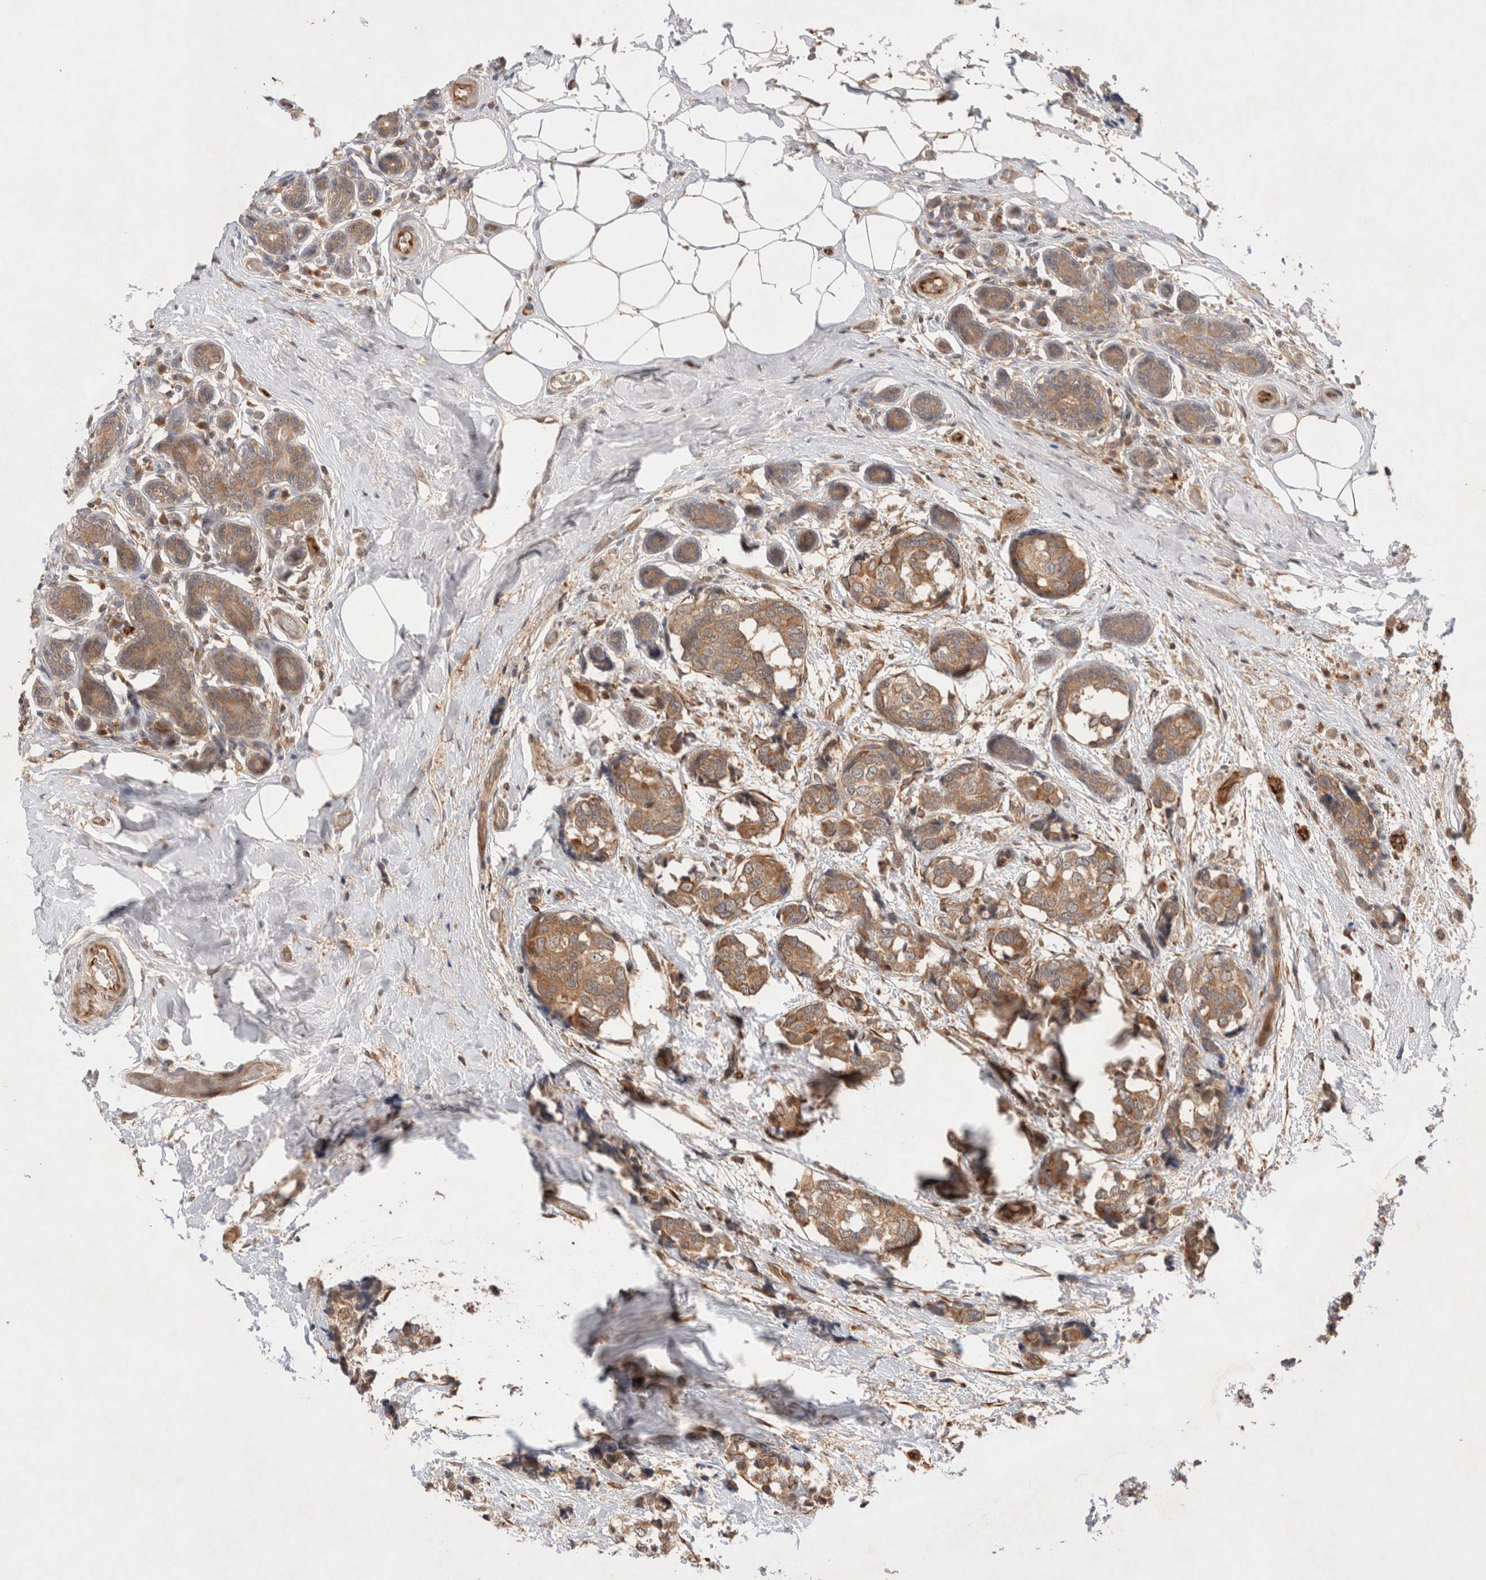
{"staining": {"intensity": "moderate", "quantity": ">75%", "location": "cytoplasmic/membranous"}, "tissue": "breast cancer", "cell_type": "Tumor cells", "image_type": "cancer", "snomed": [{"axis": "morphology", "description": "Normal tissue, NOS"}, {"axis": "morphology", "description": "Duct carcinoma"}, {"axis": "topography", "description": "Breast"}], "caption": "Breast cancer tissue exhibits moderate cytoplasmic/membranous staining in approximately >75% of tumor cells", "gene": "KLHL20", "patient": {"sex": "female", "age": 43}}